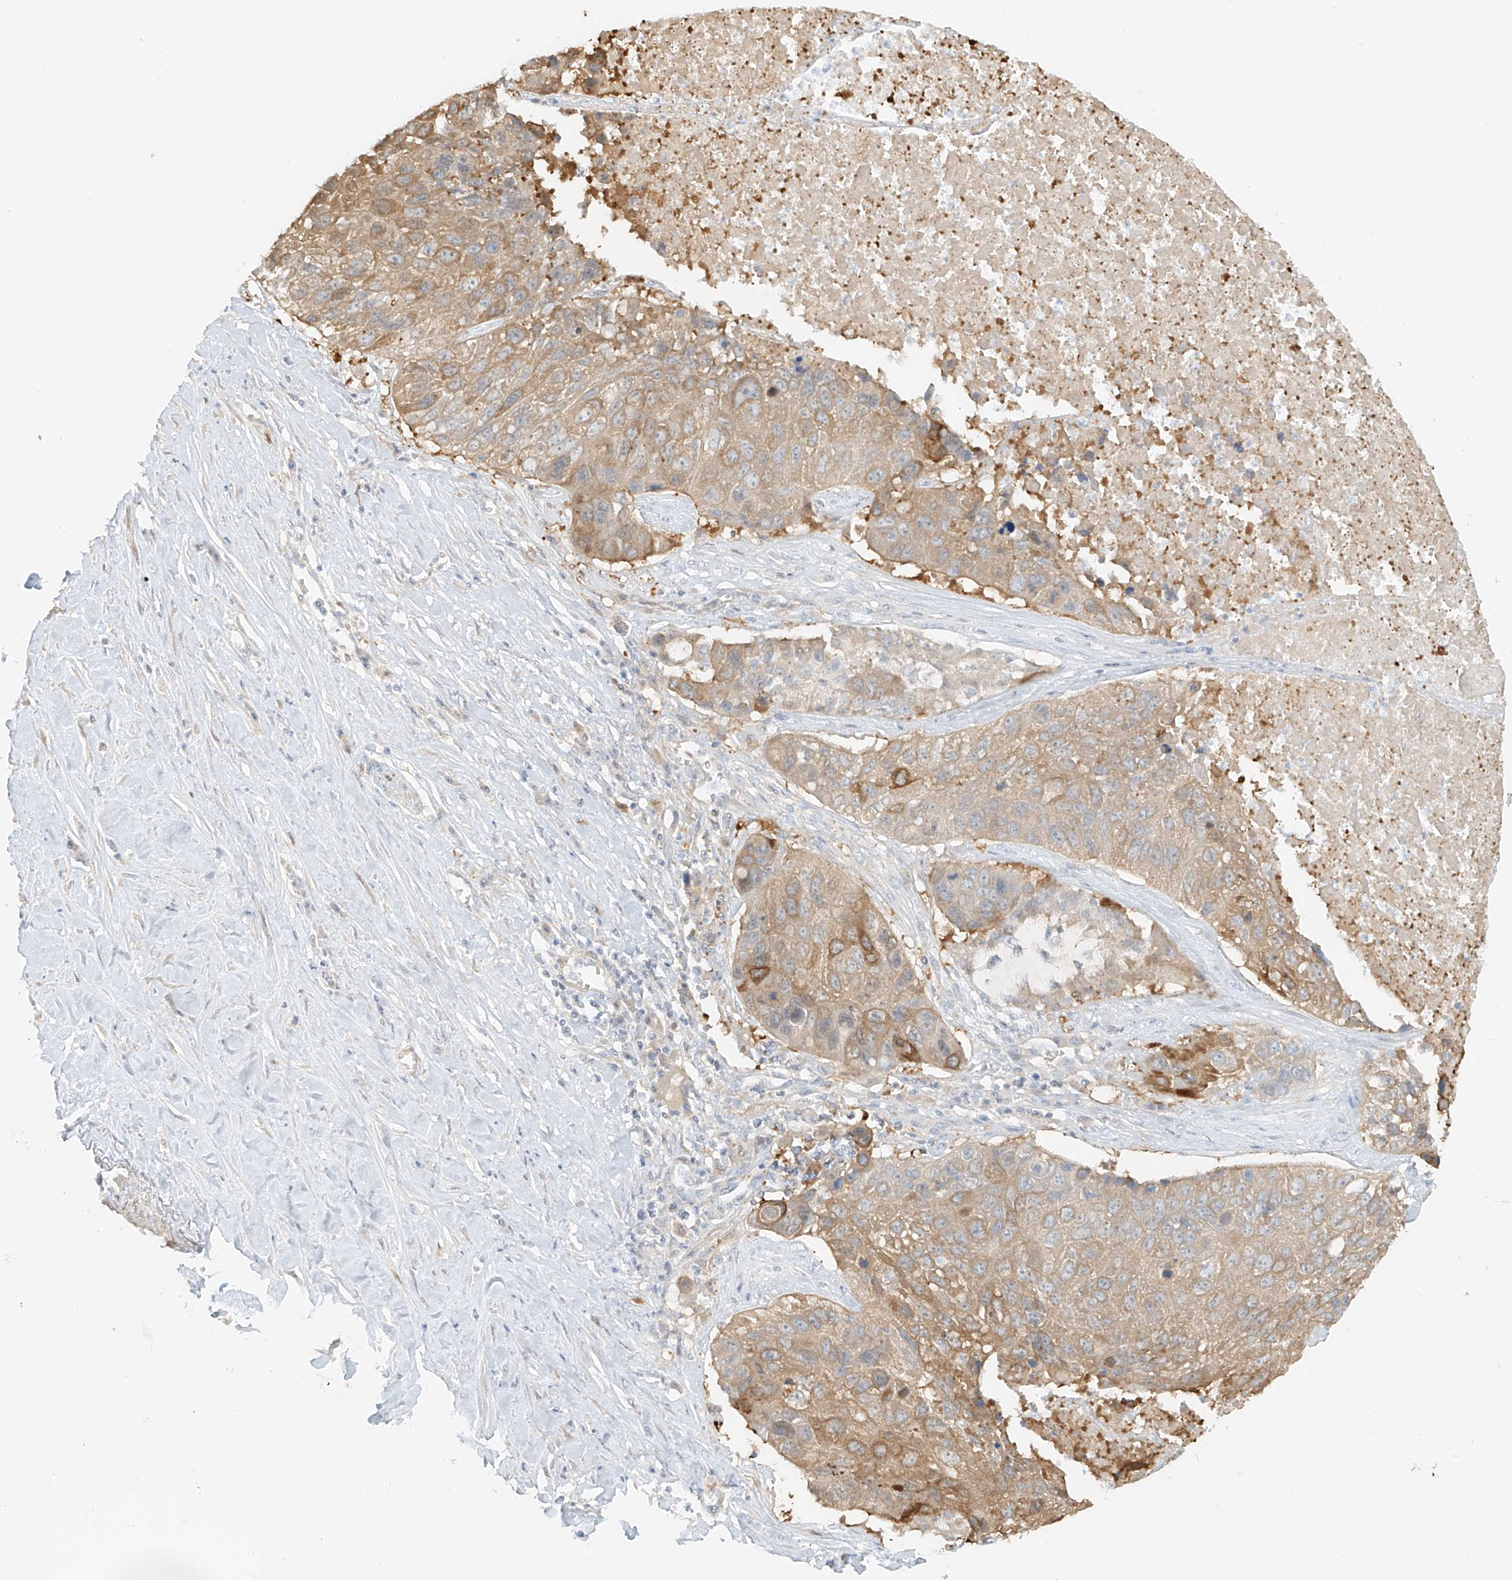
{"staining": {"intensity": "moderate", "quantity": ">75%", "location": "cytoplasmic/membranous"}, "tissue": "lung cancer", "cell_type": "Tumor cells", "image_type": "cancer", "snomed": [{"axis": "morphology", "description": "Squamous cell carcinoma, NOS"}, {"axis": "topography", "description": "Lung"}], "caption": "Human squamous cell carcinoma (lung) stained for a protein (brown) shows moderate cytoplasmic/membranous positive expression in about >75% of tumor cells.", "gene": "UPK1B", "patient": {"sex": "male", "age": 61}}